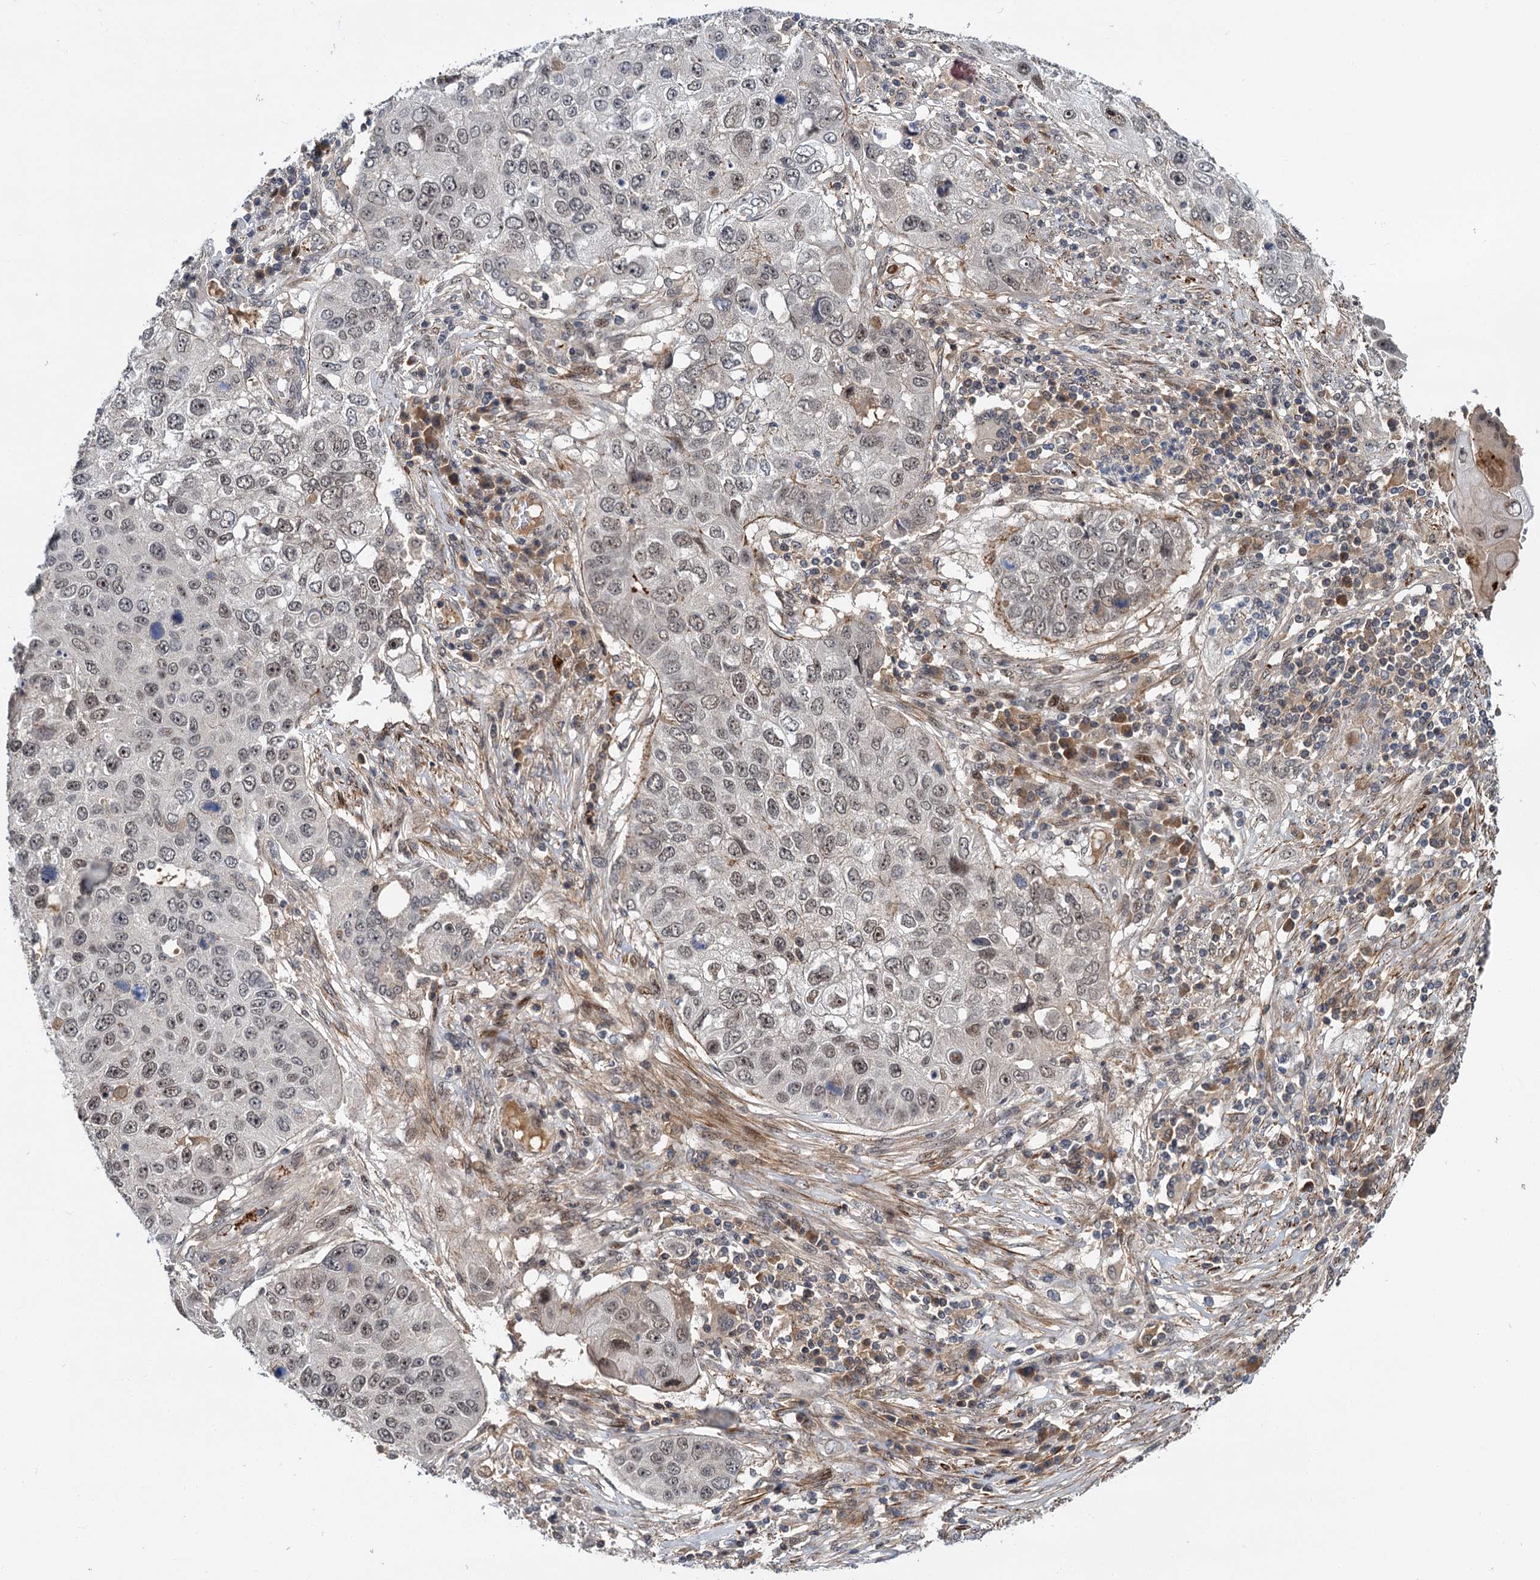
{"staining": {"intensity": "weak", "quantity": ">75%", "location": "nuclear"}, "tissue": "lung cancer", "cell_type": "Tumor cells", "image_type": "cancer", "snomed": [{"axis": "morphology", "description": "Squamous cell carcinoma, NOS"}, {"axis": "topography", "description": "Lung"}], "caption": "Lung squamous cell carcinoma stained for a protein (brown) shows weak nuclear positive positivity in approximately >75% of tumor cells.", "gene": "MBD6", "patient": {"sex": "male", "age": 61}}